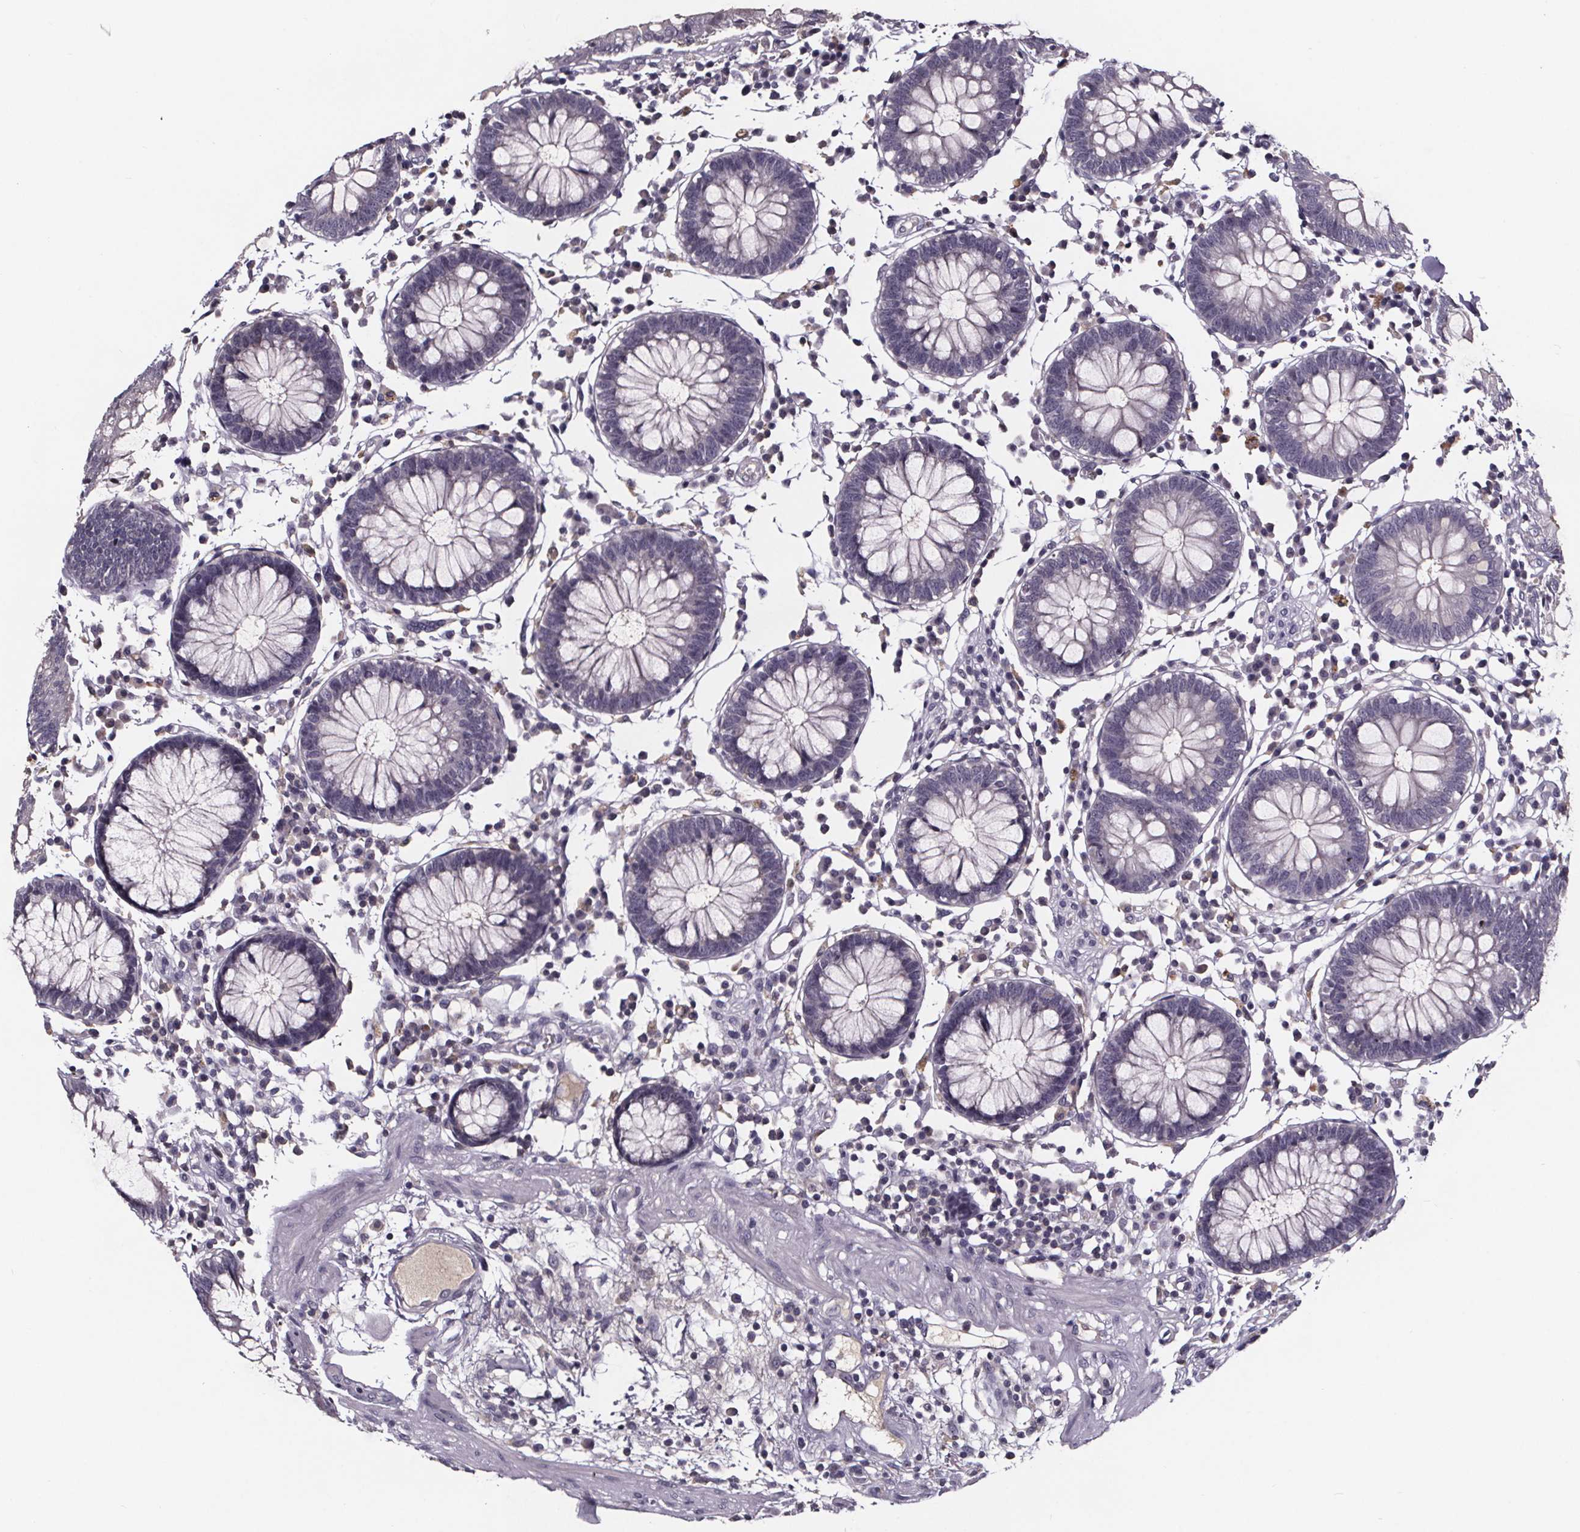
{"staining": {"intensity": "negative", "quantity": "none", "location": "none"}, "tissue": "colon", "cell_type": "Endothelial cells", "image_type": "normal", "snomed": [{"axis": "morphology", "description": "Normal tissue, NOS"}, {"axis": "morphology", "description": "Adenocarcinoma, NOS"}, {"axis": "topography", "description": "Colon"}], "caption": "Histopathology image shows no significant protein positivity in endothelial cells of benign colon. (Stains: DAB (3,3'-diaminobenzidine) immunohistochemistry with hematoxylin counter stain, Microscopy: brightfield microscopy at high magnification).", "gene": "NPHP4", "patient": {"sex": "male", "age": 83}}